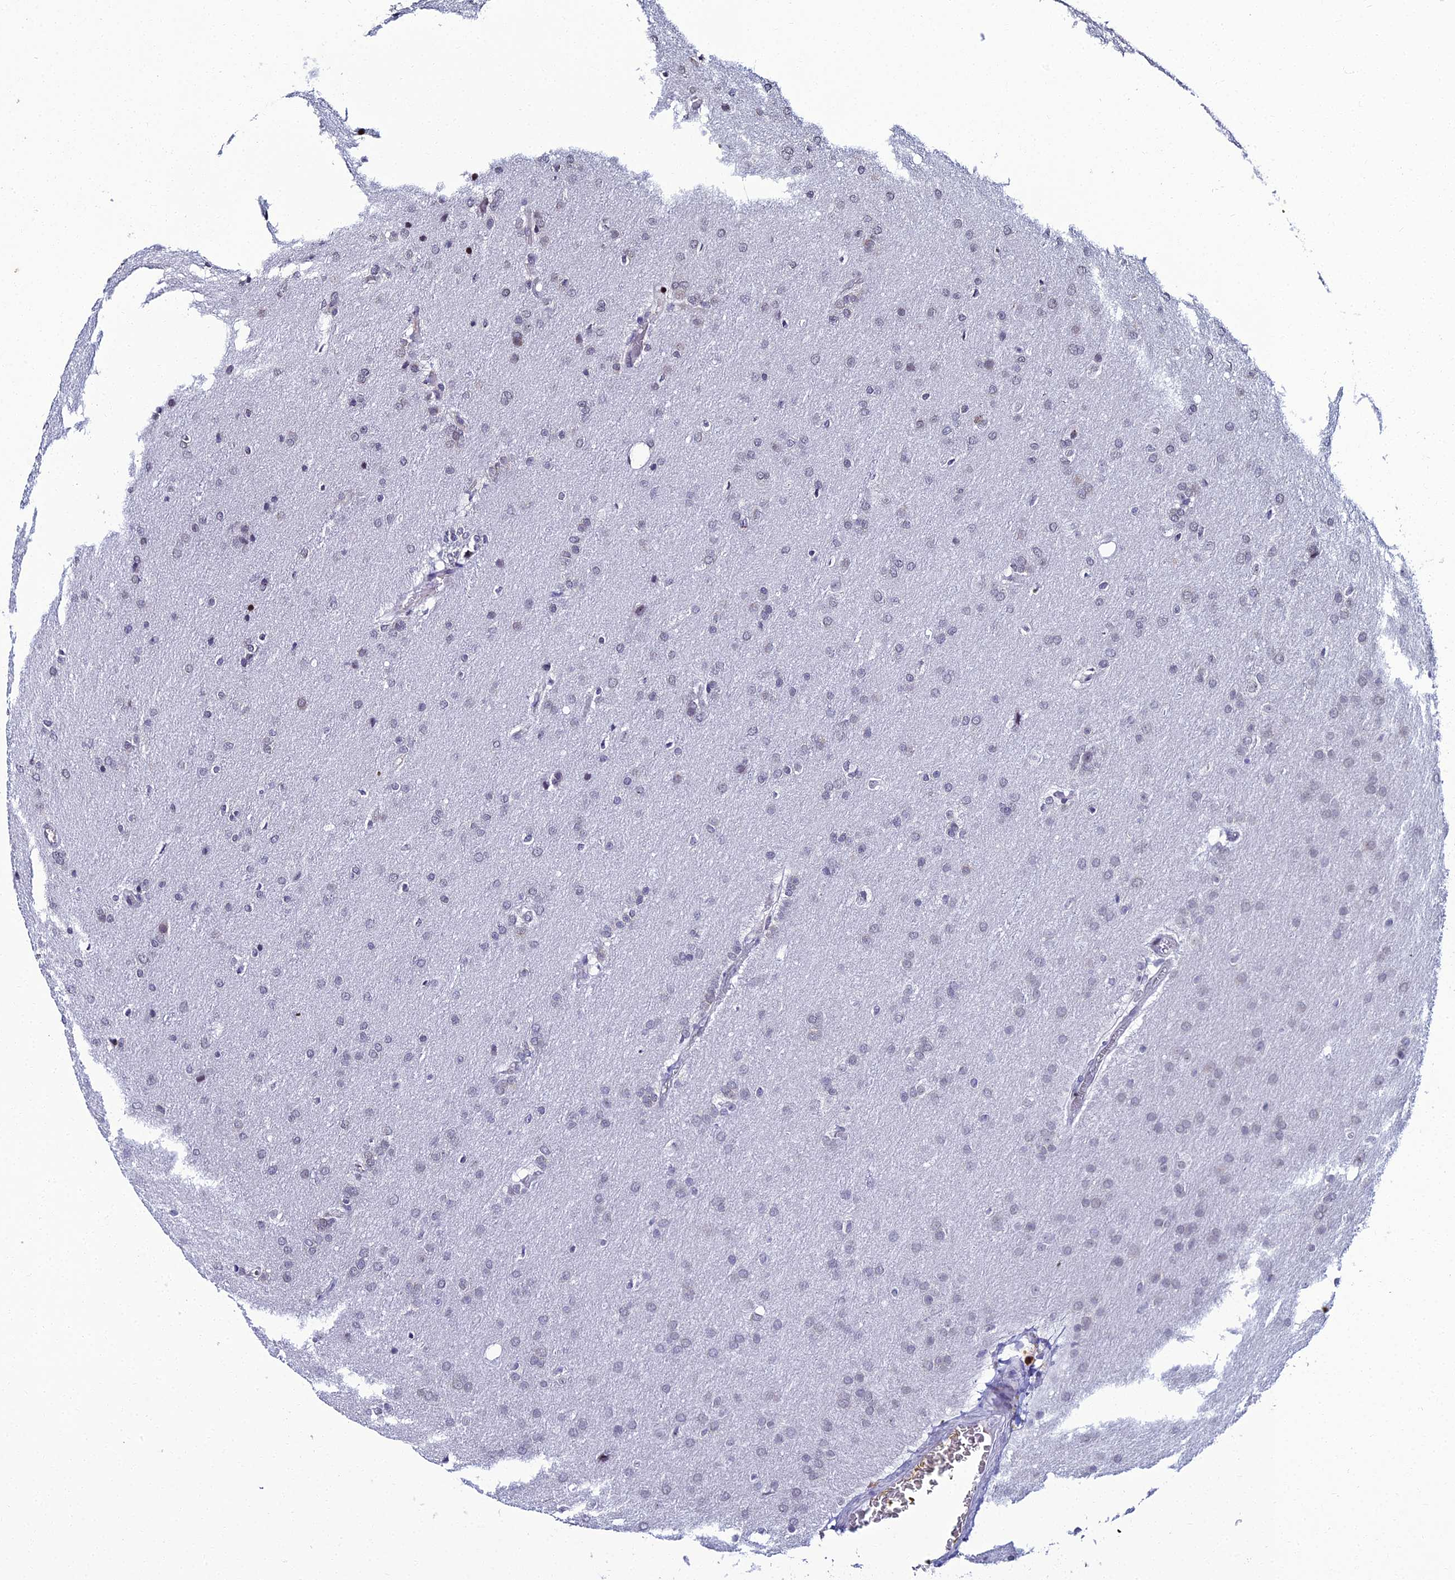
{"staining": {"intensity": "negative", "quantity": "none", "location": "none"}, "tissue": "glioma", "cell_type": "Tumor cells", "image_type": "cancer", "snomed": [{"axis": "morphology", "description": "Glioma, malignant, Low grade"}, {"axis": "topography", "description": "Brain"}], "caption": "Human glioma stained for a protein using immunohistochemistry exhibits no positivity in tumor cells.", "gene": "TAF9B", "patient": {"sex": "female", "age": 32}}